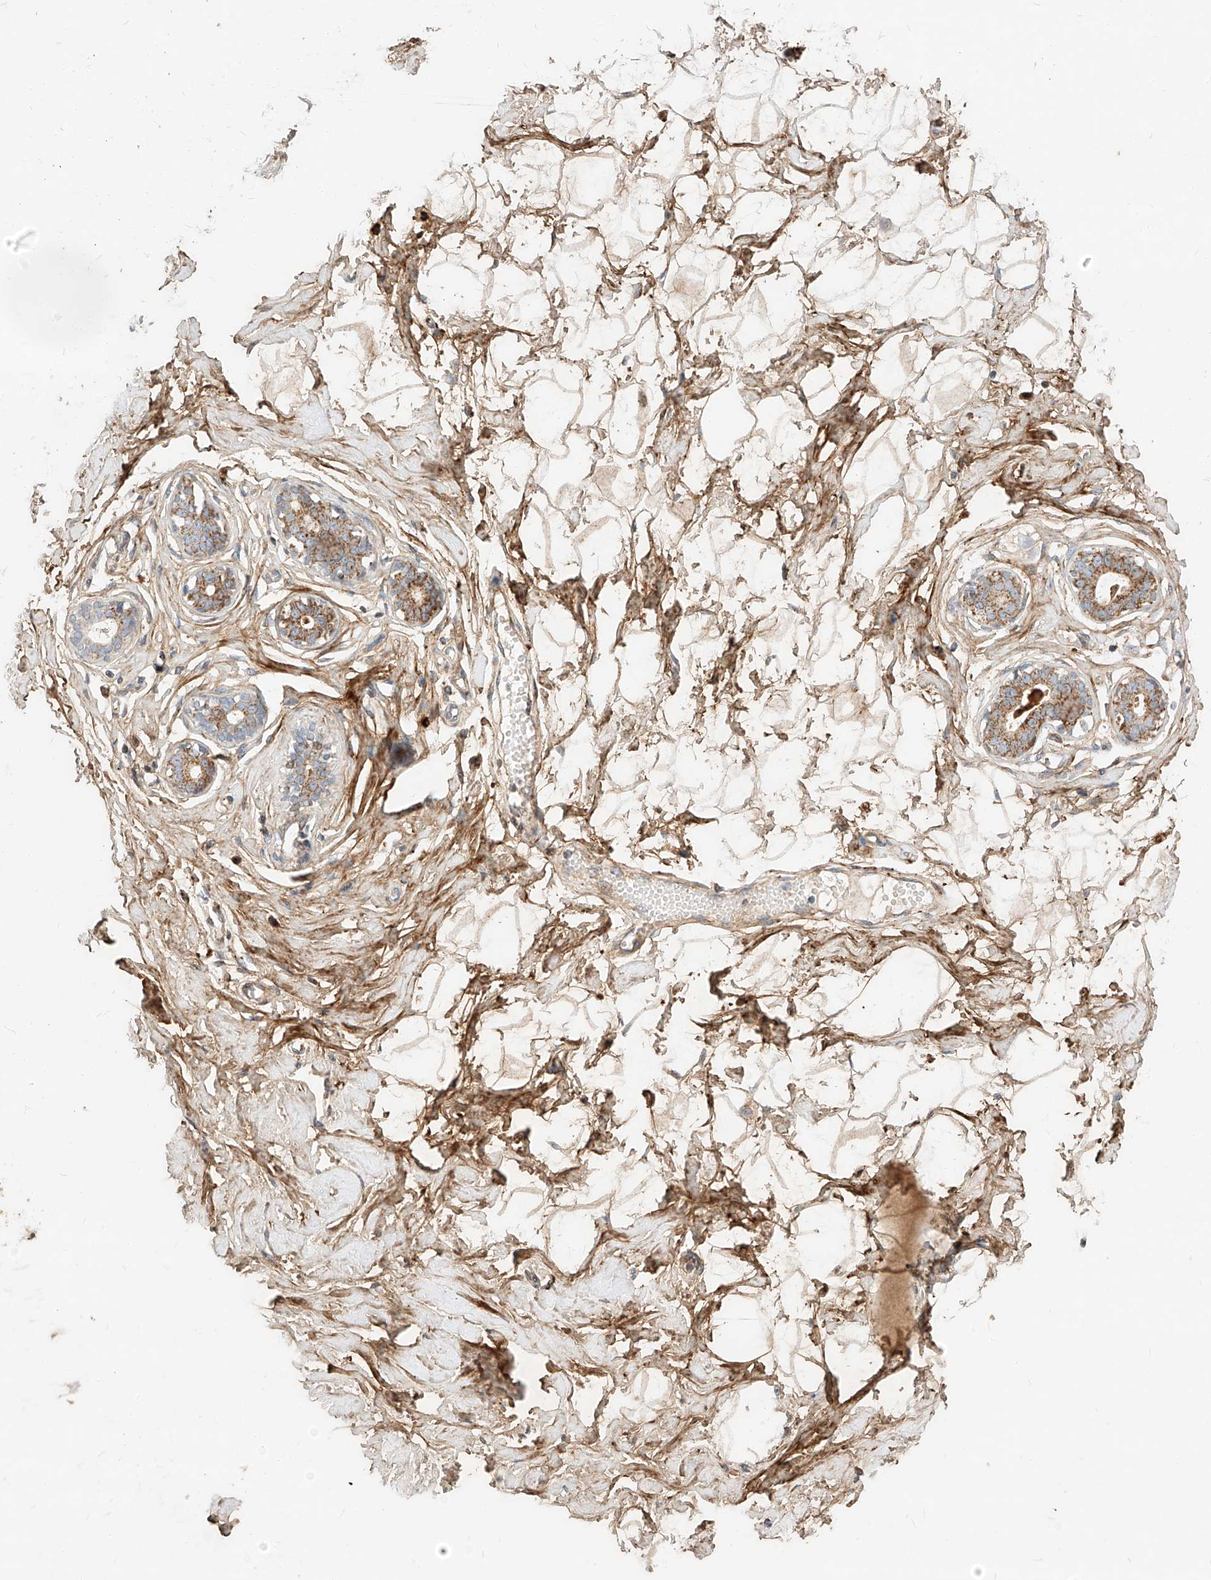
{"staining": {"intensity": "weak", "quantity": ">75%", "location": "cytoplasmic/membranous"}, "tissue": "breast", "cell_type": "Adipocytes", "image_type": "normal", "snomed": [{"axis": "morphology", "description": "Normal tissue, NOS"}, {"axis": "morphology", "description": "Adenoma, NOS"}, {"axis": "topography", "description": "Breast"}], "caption": "Weak cytoplasmic/membranous protein staining is present in about >75% of adipocytes in breast.", "gene": "OSGEPL1", "patient": {"sex": "female", "age": 23}}